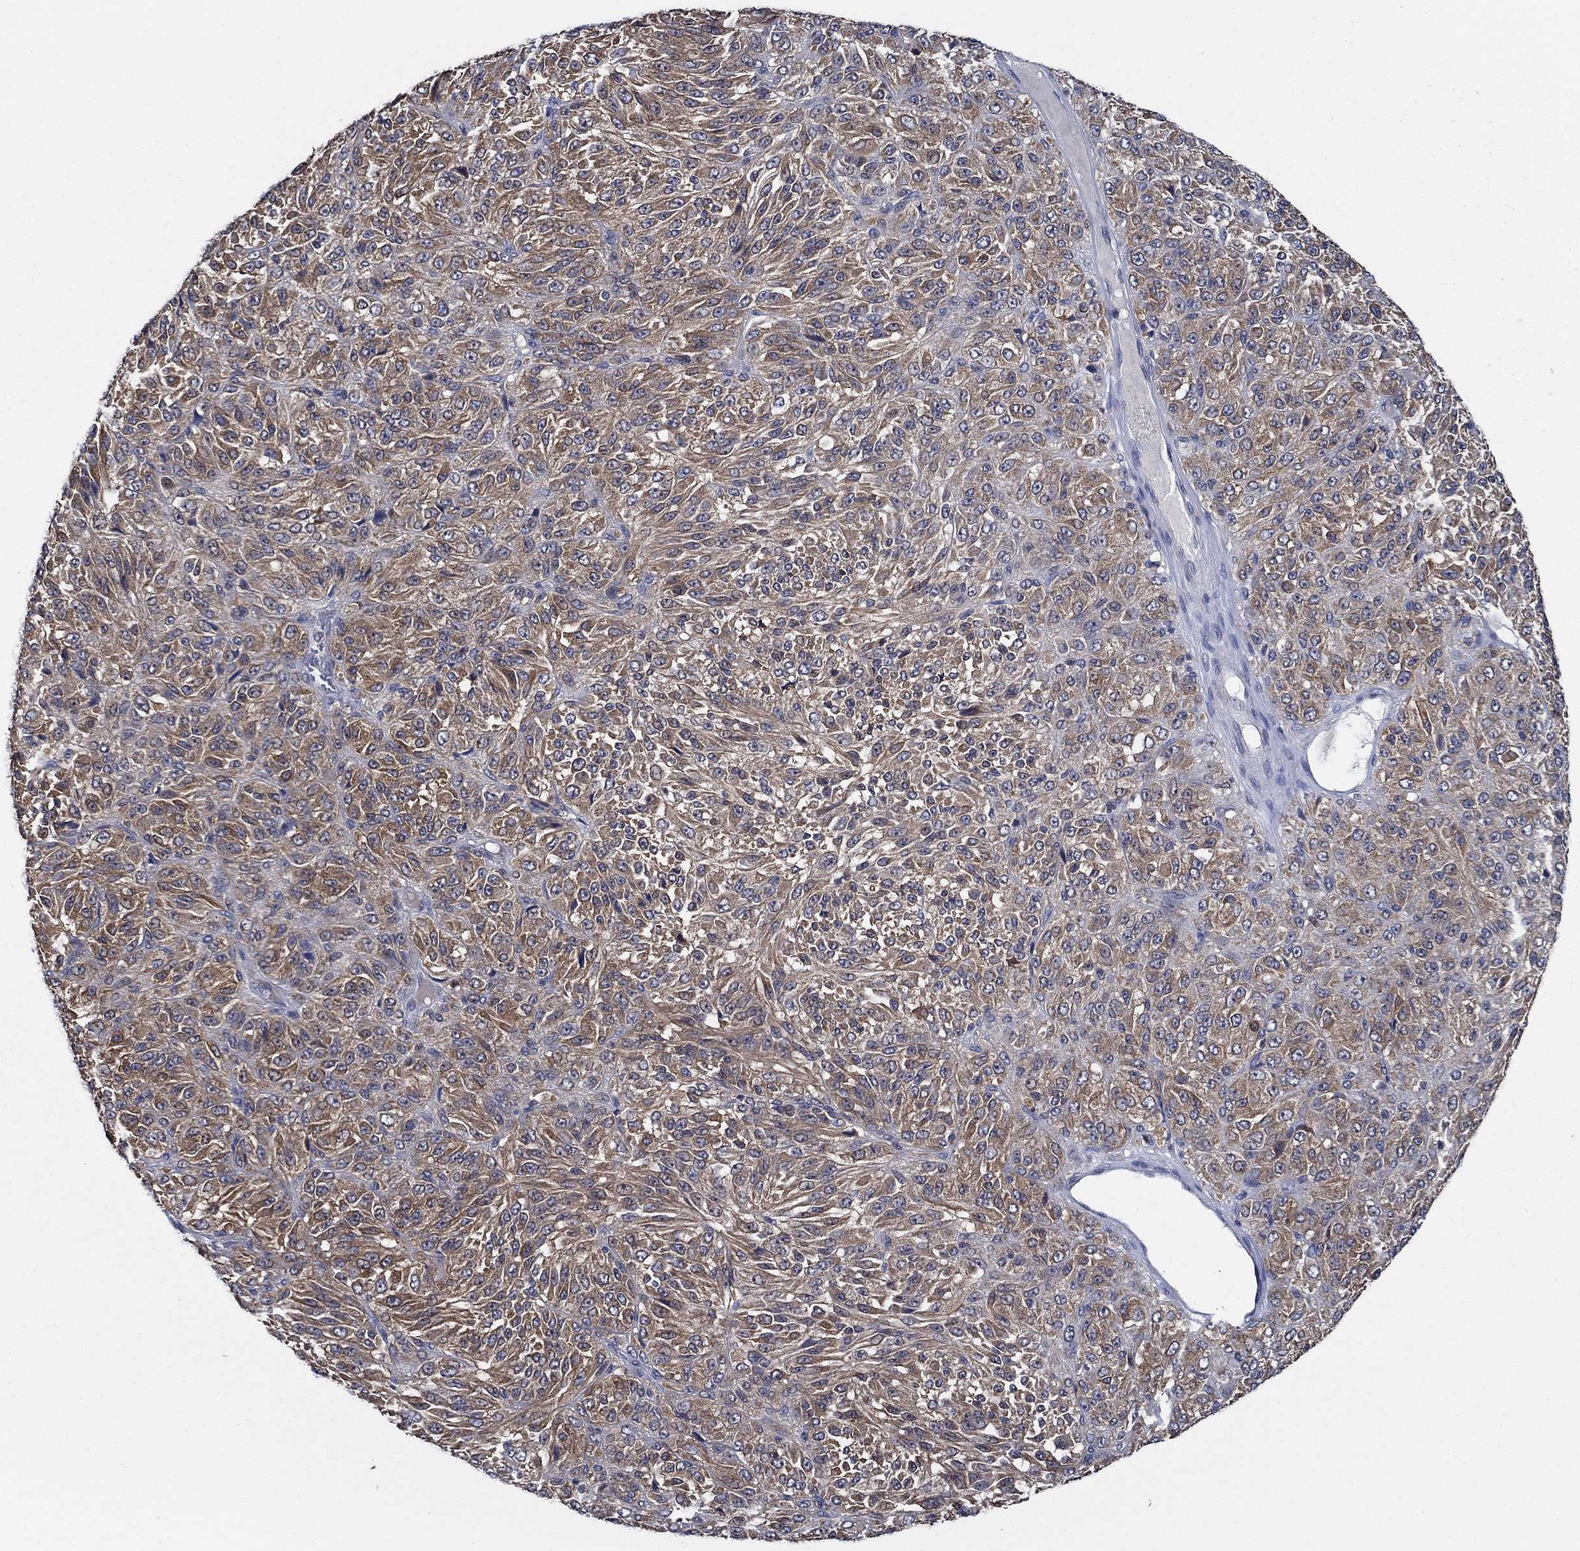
{"staining": {"intensity": "moderate", "quantity": ">75%", "location": "cytoplasmic/membranous"}, "tissue": "melanoma", "cell_type": "Tumor cells", "image_type": "cancer", "snomed": [{"axis": "morphology", "description": "Malignant melanoma, Metastatic site"}, {"axis": "topography", "description": "Brain"}], "caption": "The micrograph shows immunohistochemical staining of malignant melanoma (metastatic site). There is moderate cytoplasmic/membranous positivity is seen in approximately >75% of tumor cells. The protein is shown in brown color, while the nuclei are stained blue.", "gene": "DACT1", "patient": {"sex": "female", "age": 56}}